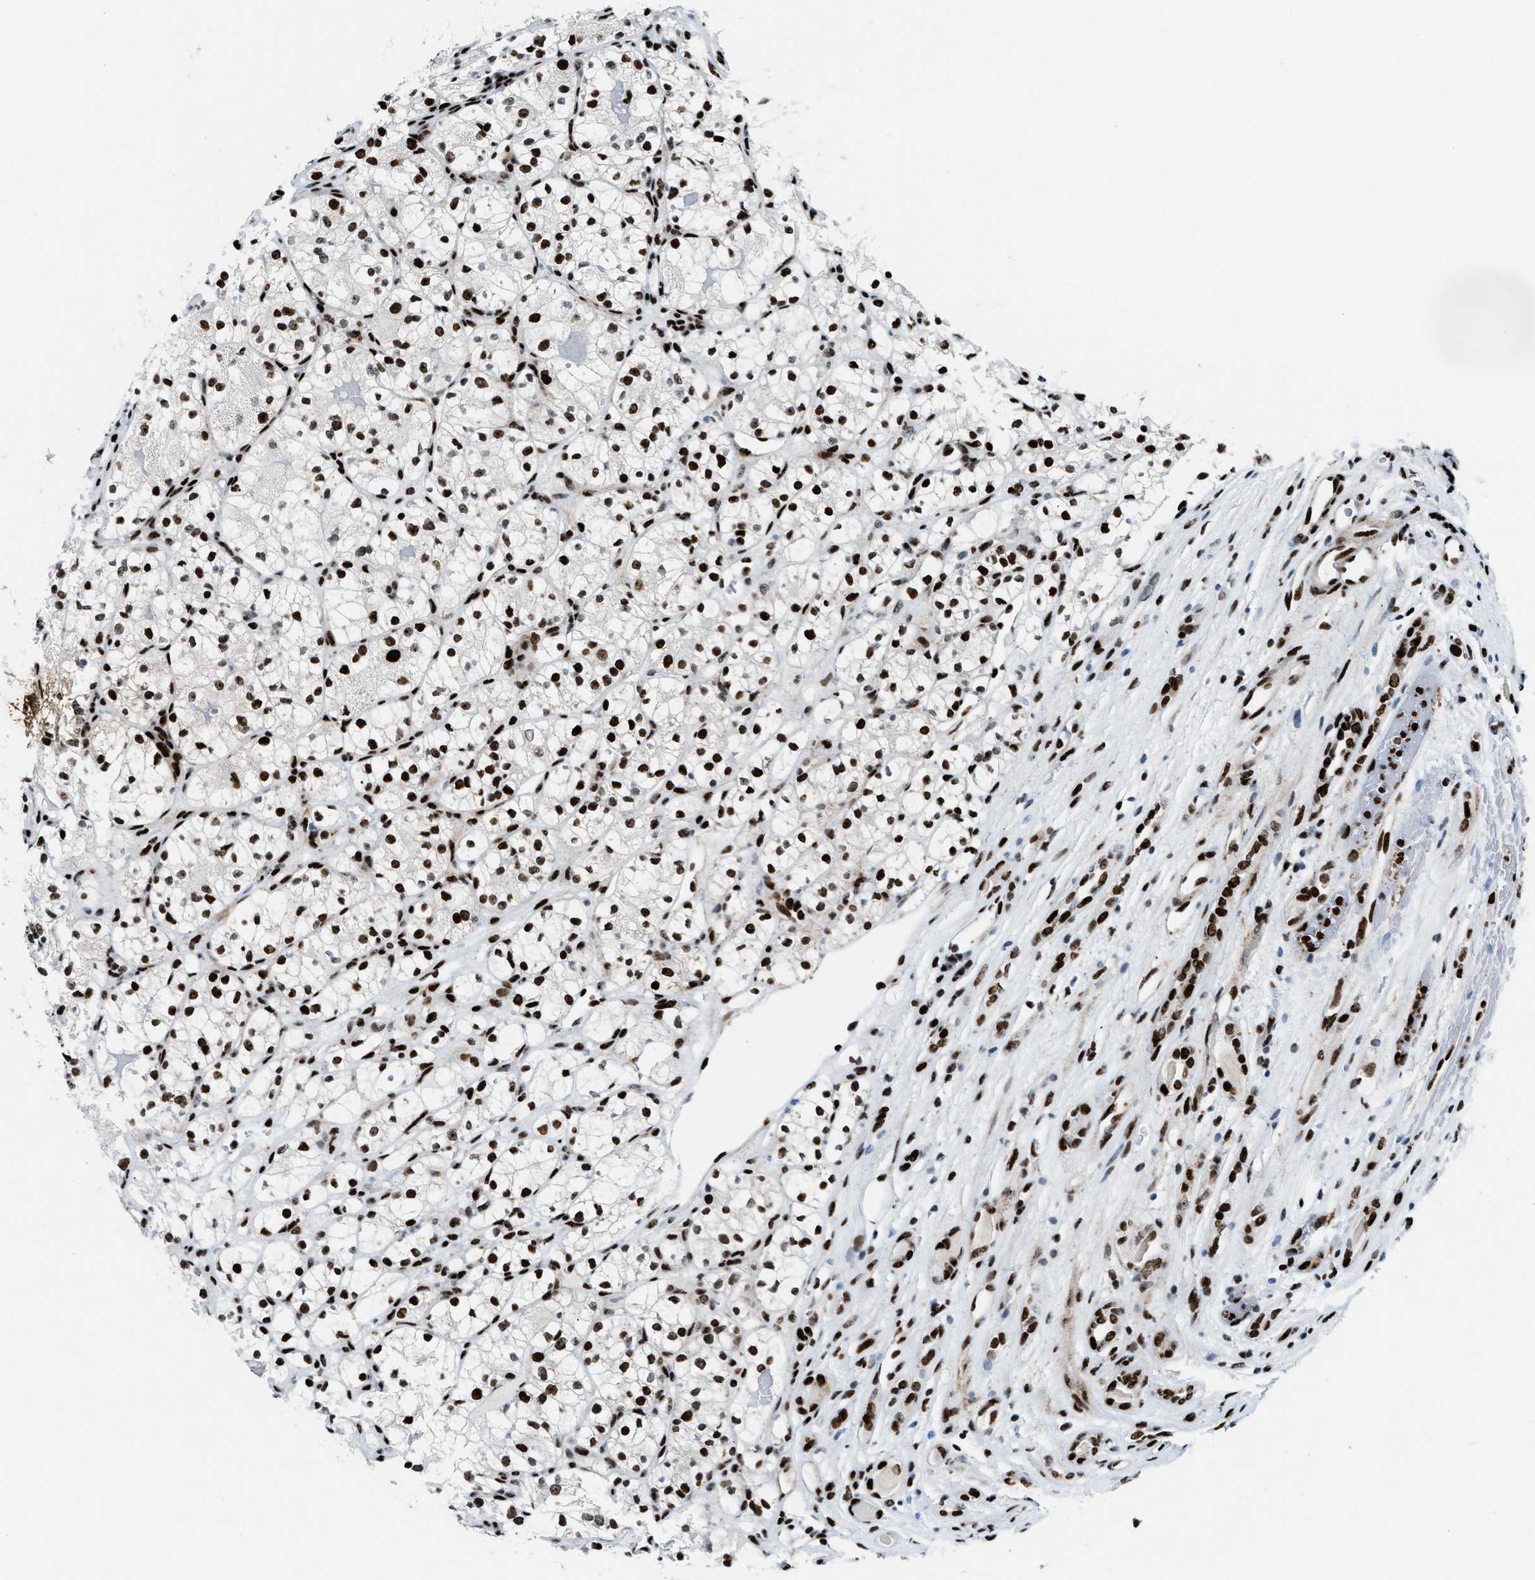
{"staining": {"intensity": "strong", "quantity": ">75%", "location": "nuclear"}, "tissue": "renal cancer", "cell_type": "Tumor cells", "image_type": "cancer", "snomed": [{"axis": "morphology", "description": "Adenocarcinoma, NOS"}, {"axis": "topography", "description": "Kidney"}], "caption": "A micrograph of human renal adenocarcinoma stained for a protein exhibits strong nuclear brown staining in tumor cells. (IHC, brightfield microscopy, high magnification).", "gene": "NONO", "patient": {"sex": "female", "age": 60}}